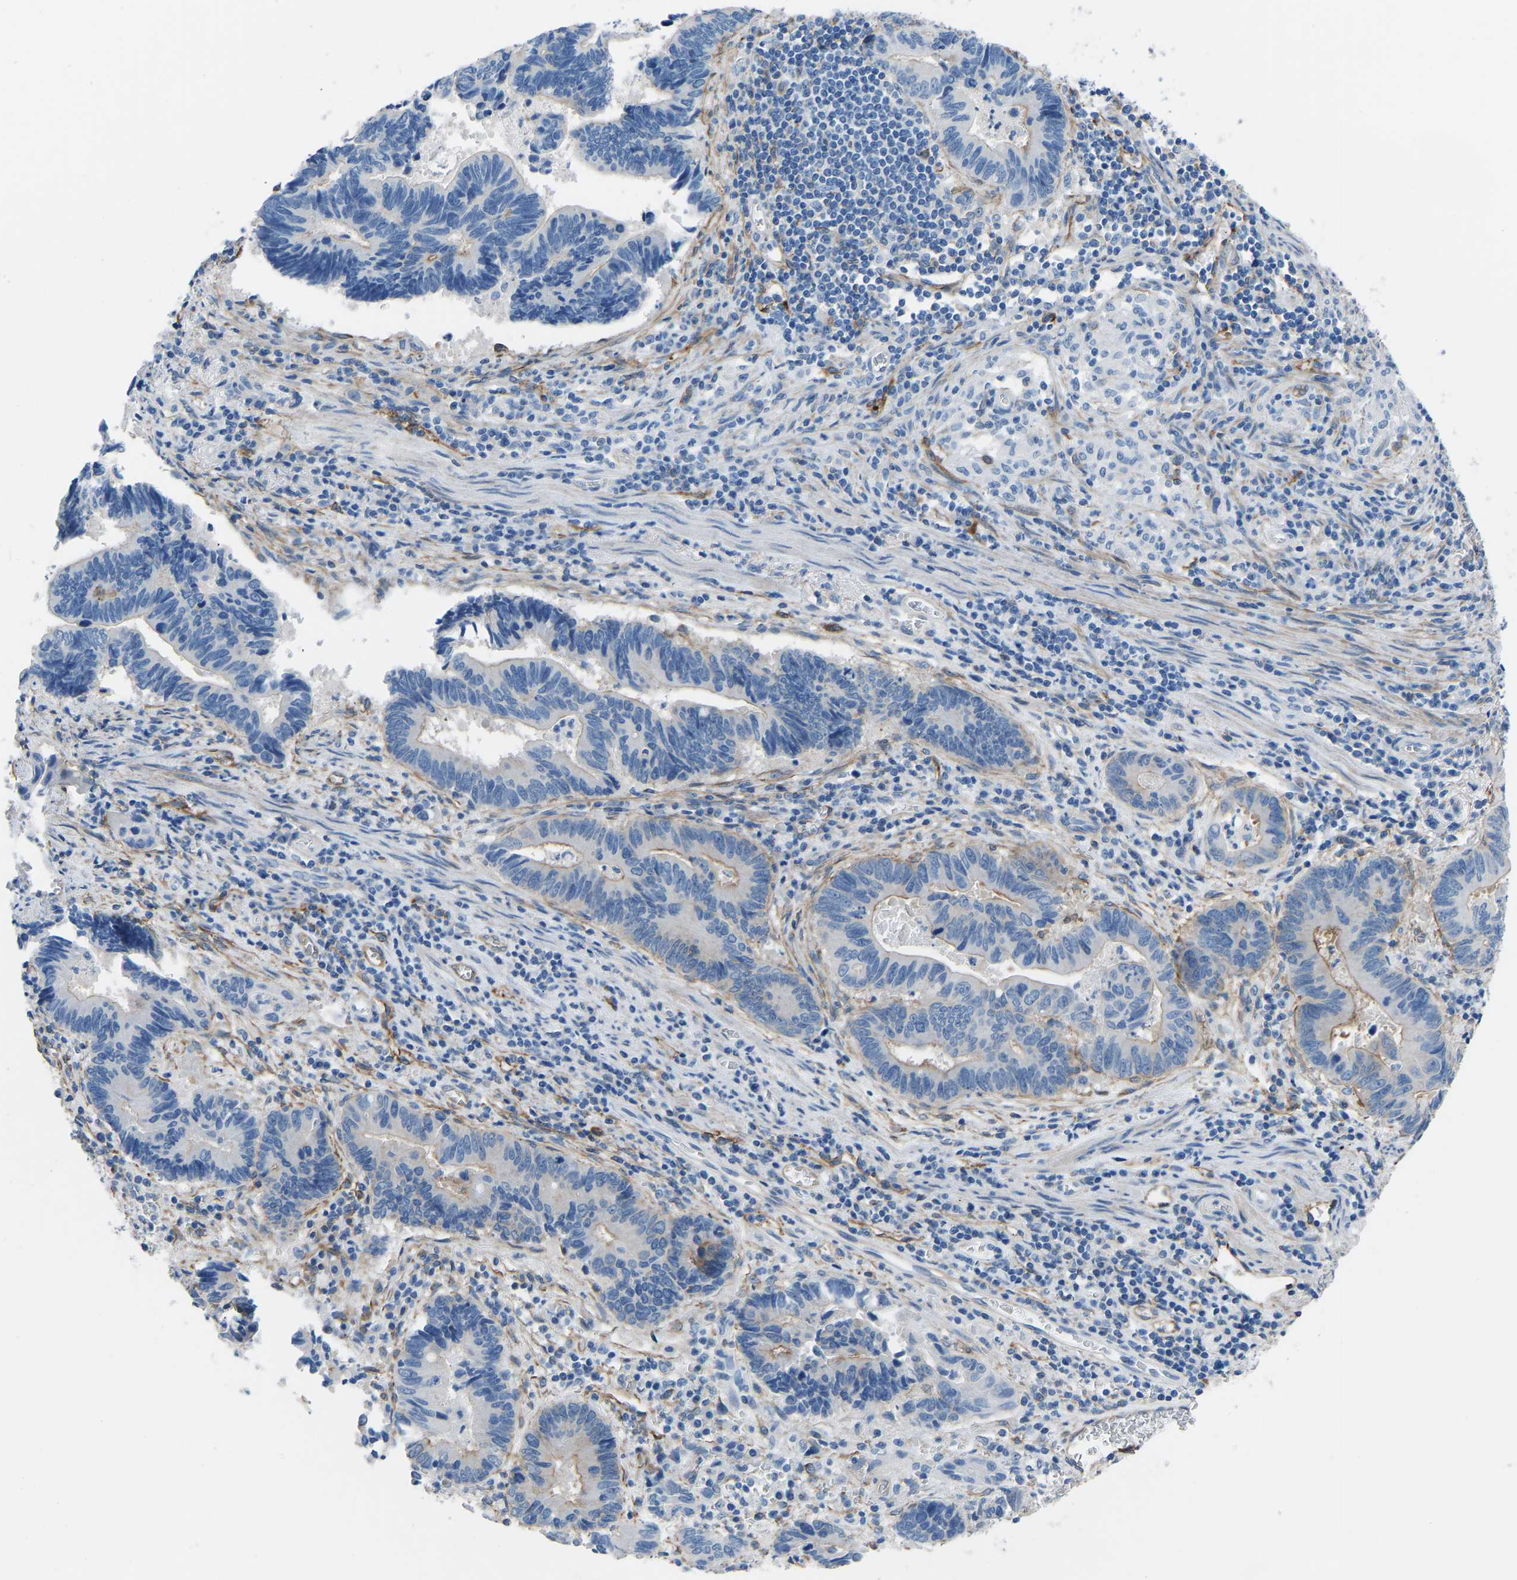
{"staining": {"intensity": "moderate", "quantity": "<25%", "location": "cytoplasmic/membranous"}, "tissue": "pancreatic cancer", "cell_type": "Tumor cells", "image_type": "cancer", "snomed": [{"axis": "morphology", "description": "Adenocarcinoma, NOS"}, {"axis": "topography", "description": "Pancreas"}], "caption": "Immunohistochemical staining of human pancreatic cancer displays low levels of moderate cytoplasmic/membranous protein staining in about <25% of tumor cells. (DAB (3,3'-diaminobenzidine) IHC with brightfield microscopy, high magnification).", "gene": "MYH10", "patient": {"sex": "female", "age": 70}}